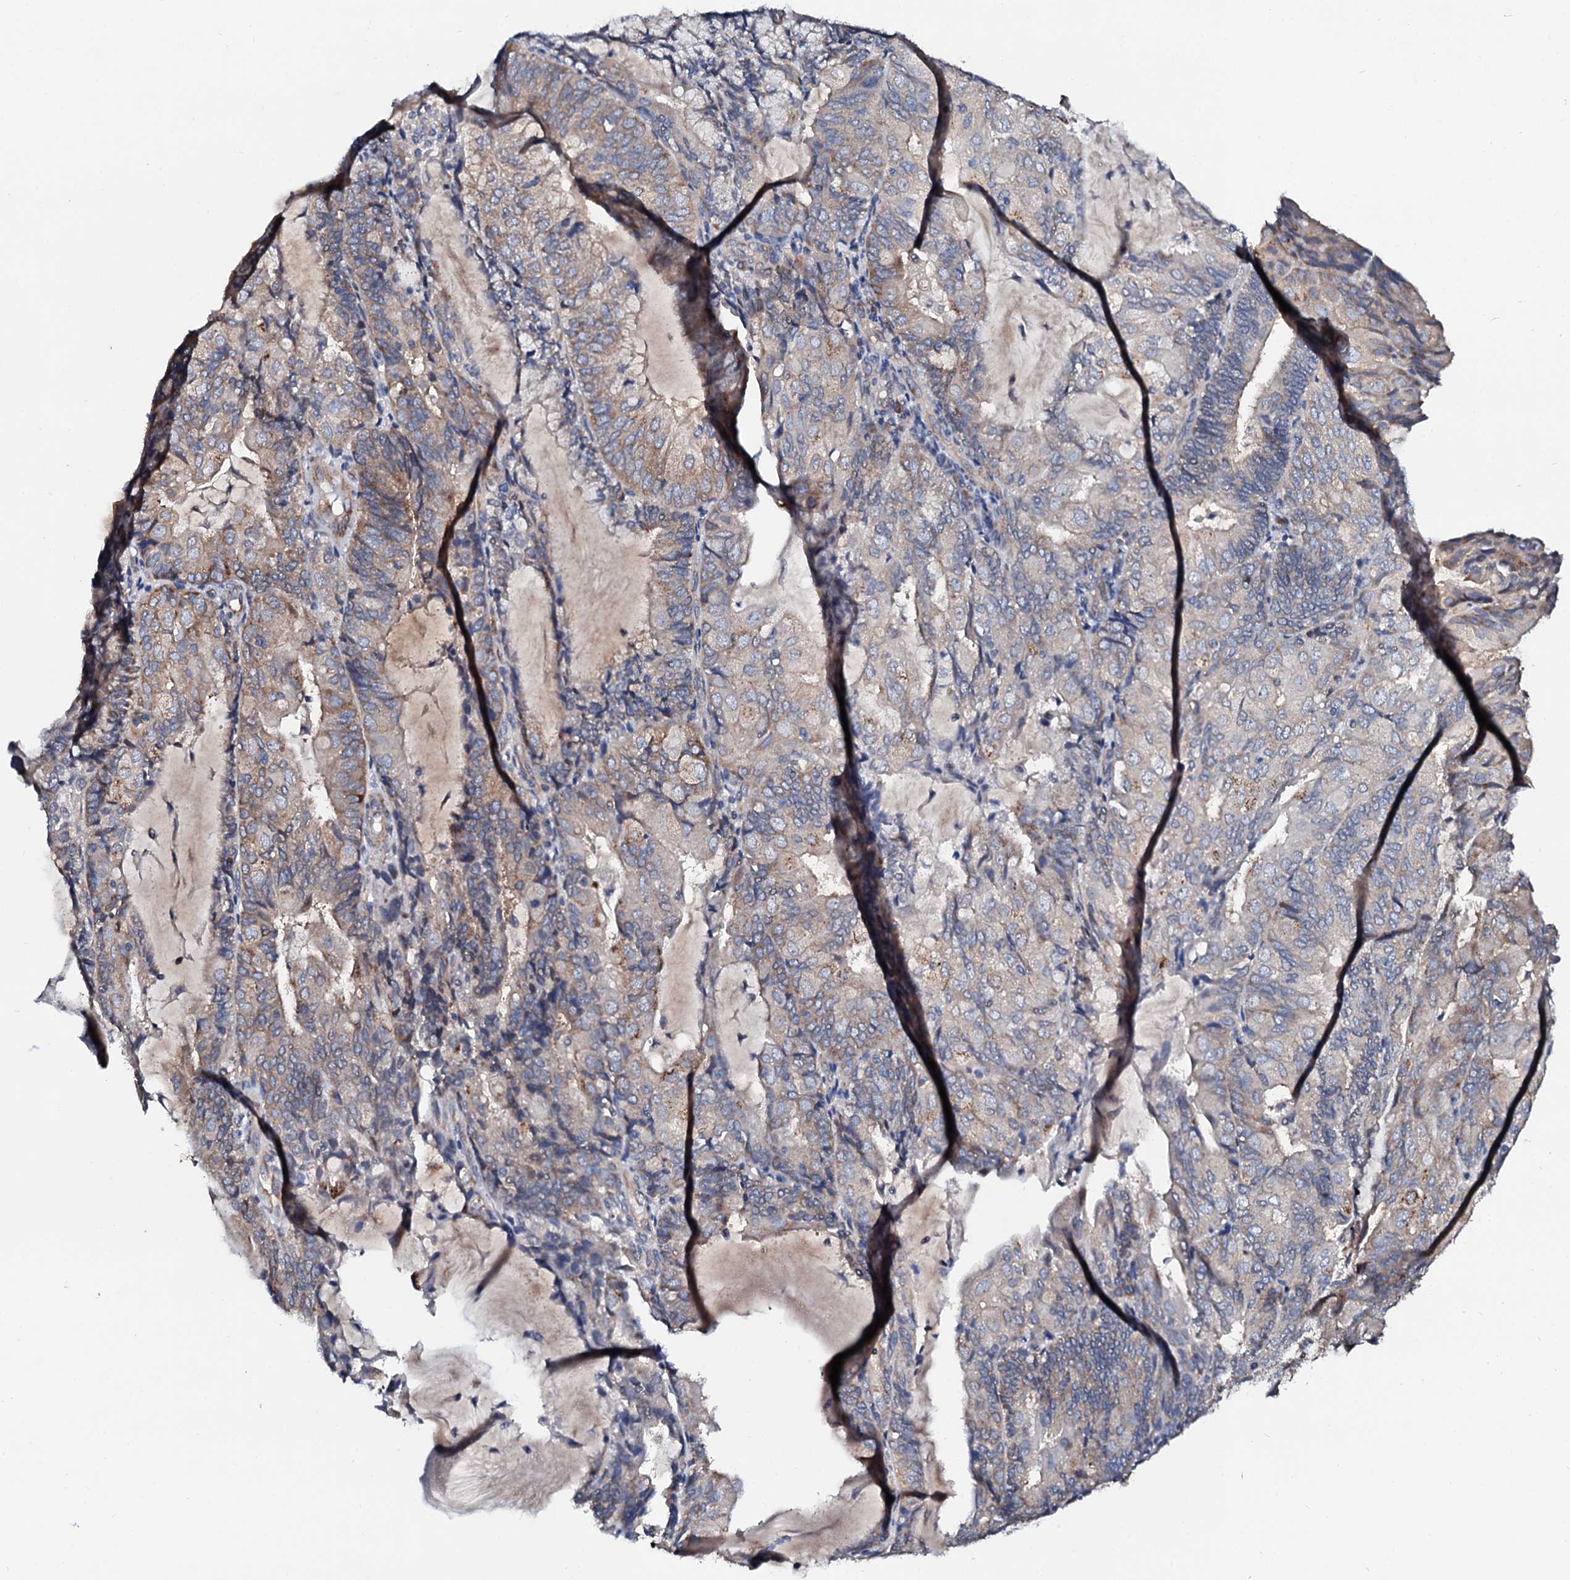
{"staining": {"intensity": "moderate", "quantity": "<25%", "location": "cytoplasmic/membranous"}, "tissue": "endometrial cancer", "cell_type": "Tumor cells", "image_type": "cancer", "snomed": [{"axis": "morphology", "description": "Adenocarcinoma, NOS"}, {"axis": "topography", "description": "Endometrium"}], "caption": "IHC image of neoplastic tissue: human adenocarcinoma (endometrial) stained using immunohistochemistry (IHC) exhibits low levels of moderate protein expression localized specifically in the cytoplasmic/membranous of tumor cells, appearing as a cytoplasmic/membranous brown color.", "gene": "NUP58", "patient": {"sex": "female", "age": 81}}